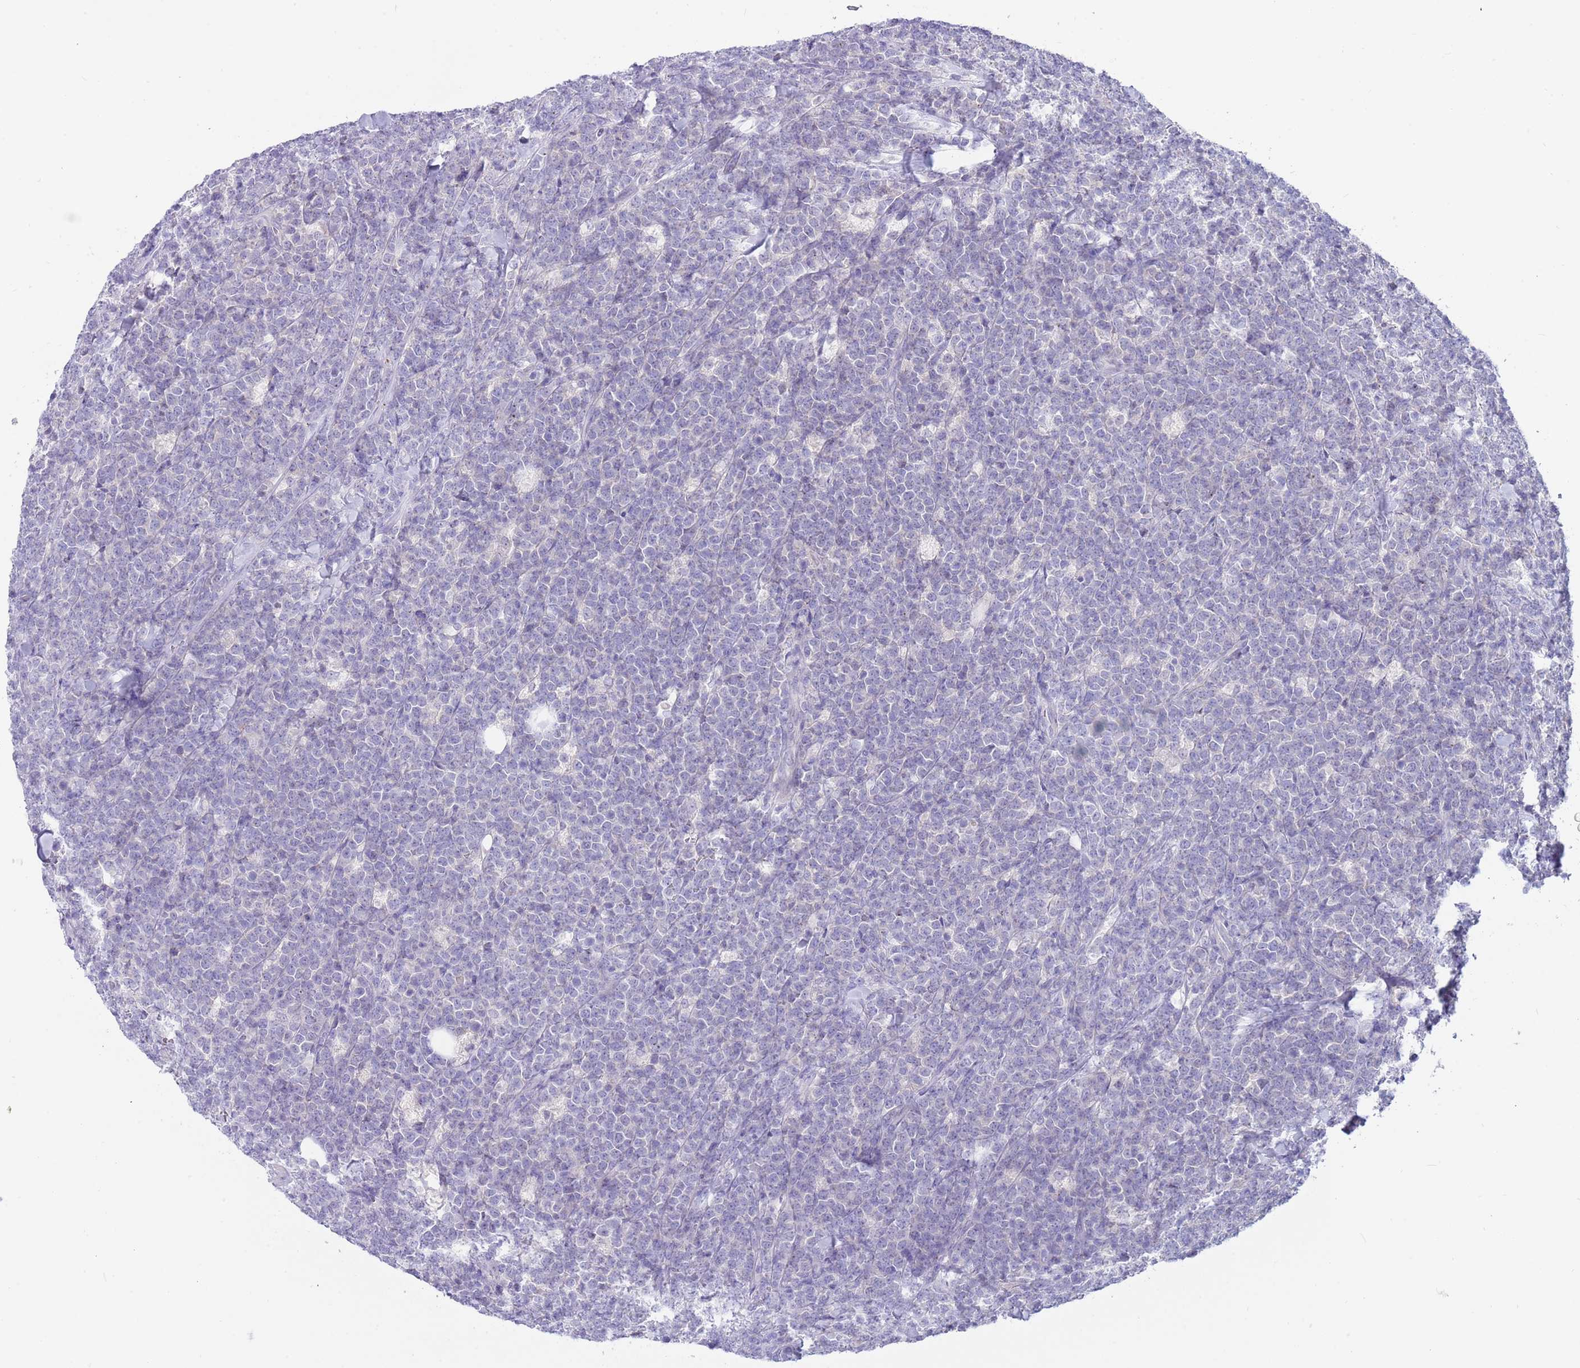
{"staining": {"intensity": "negative", "quantity": "none", "location": "none"}, "tissue": "lymphoma", "cell_type": "Tumor cells", "image_type": "cancer", "snomed": [{"axis": "morphology", "description": "Malignant lymphoma, non-Hodgkin's type, High grade"}, {"axis": "topography", "description": "Small intestine"}], "caption": "A histopathology image of human high-grade malignant lymphoma, non-Hodgkin's type is negative for staining in tumor cells.", "gene": "TYW1", "patient": {"sex": "male", "age": 8}}